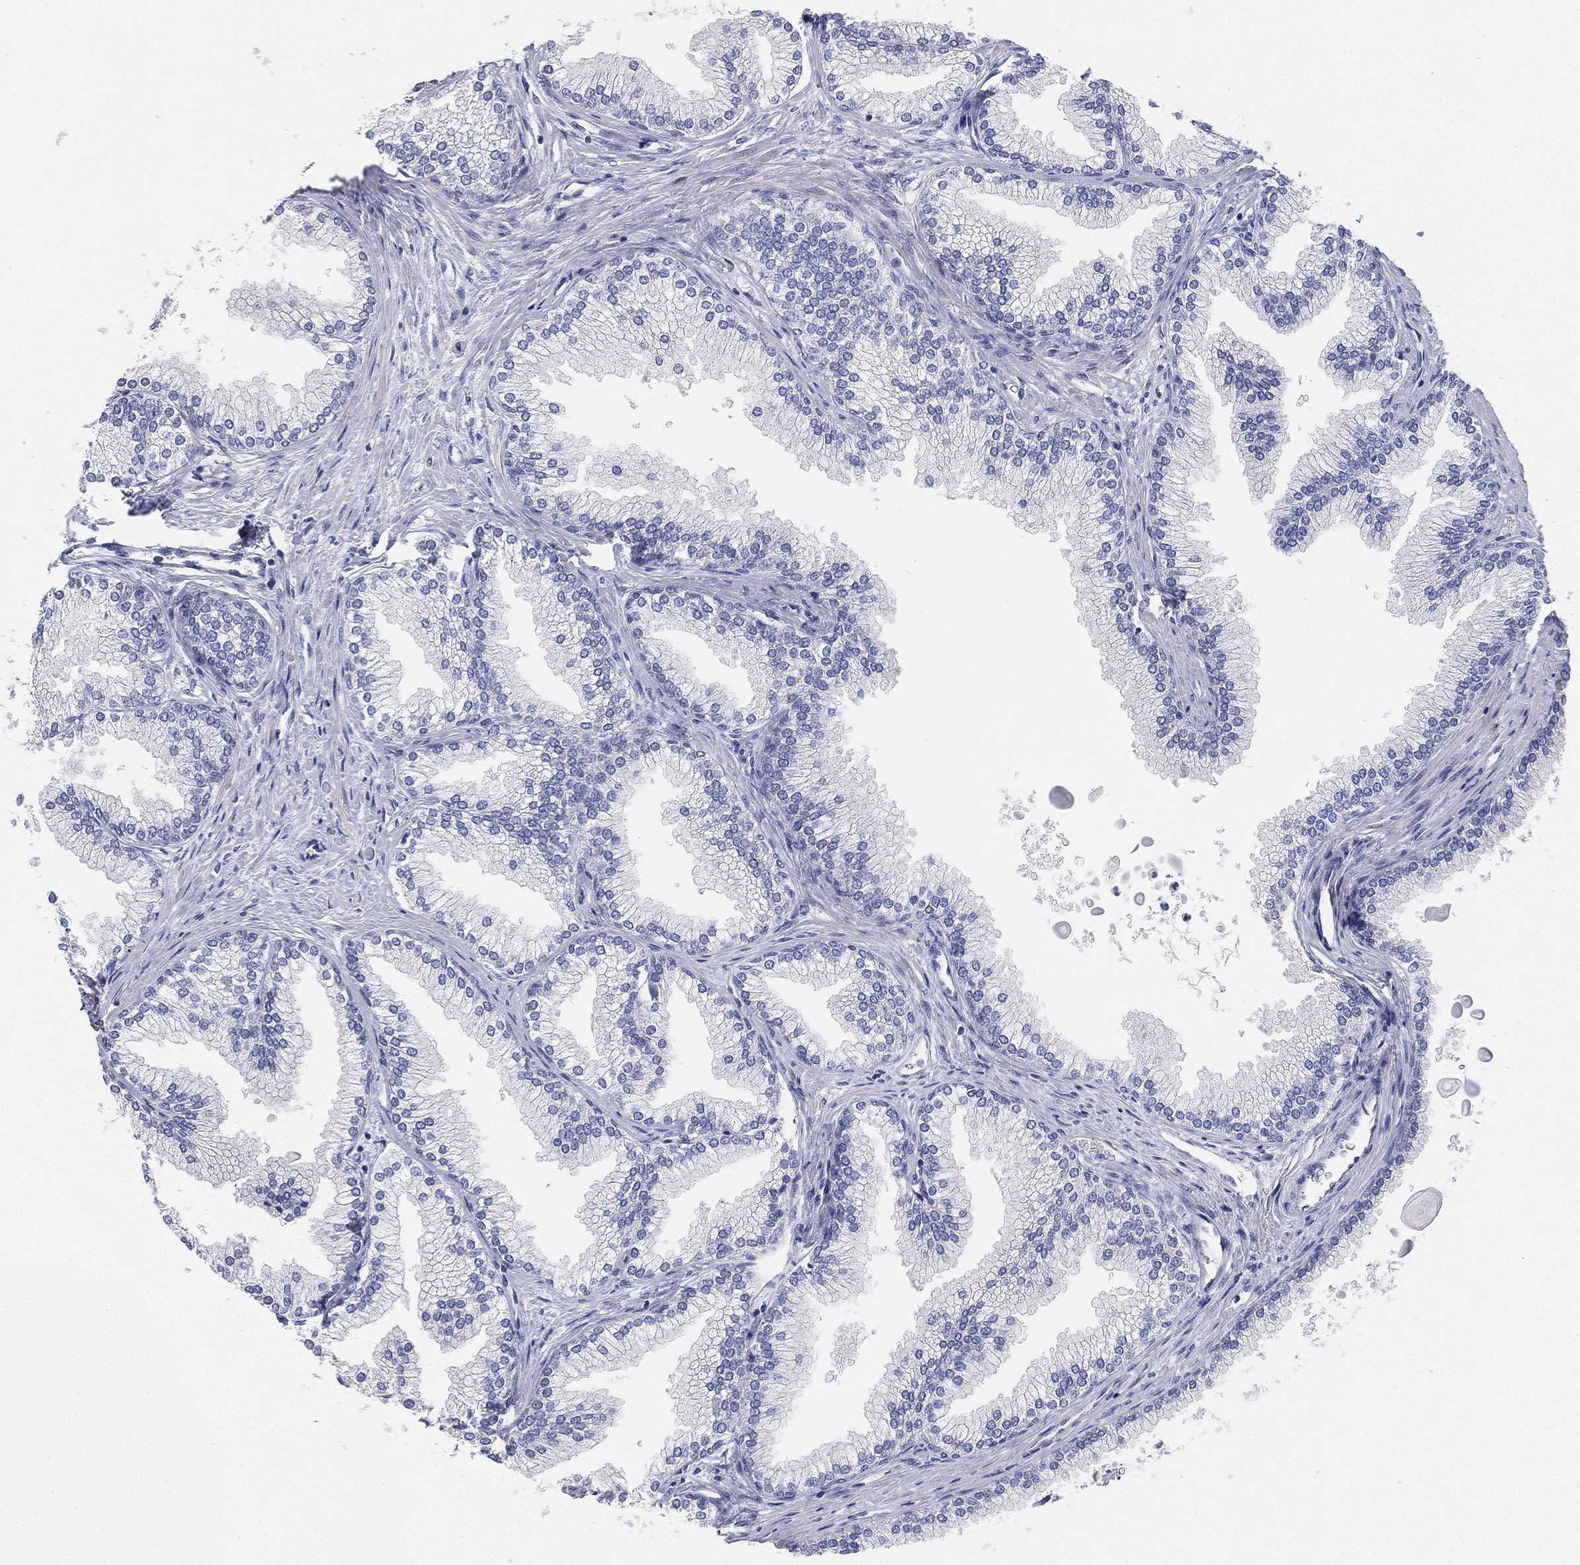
{"staining": {"intensity": "negative", "quantity": "none", "location": "none"}, "tissue": "prostate", "cell_type": "Glandular cells", "image_type": "normal", "snomed": [{"axis": "morphology", "description": "Normal tissue, NOS"}, {"axis": "topography", "description": "Prostate"}], "caption": "IHC photomicrograph of benign prostate stained for a protein (brown), which reveals no staining in glandular cells. (DAB (3,3'-diaminobenzidine) immunohistochemistry (IHC) with hematoxylin counter stain).", "gene": "FAM187B", "patient": {"sex": "male", "age": 72}}